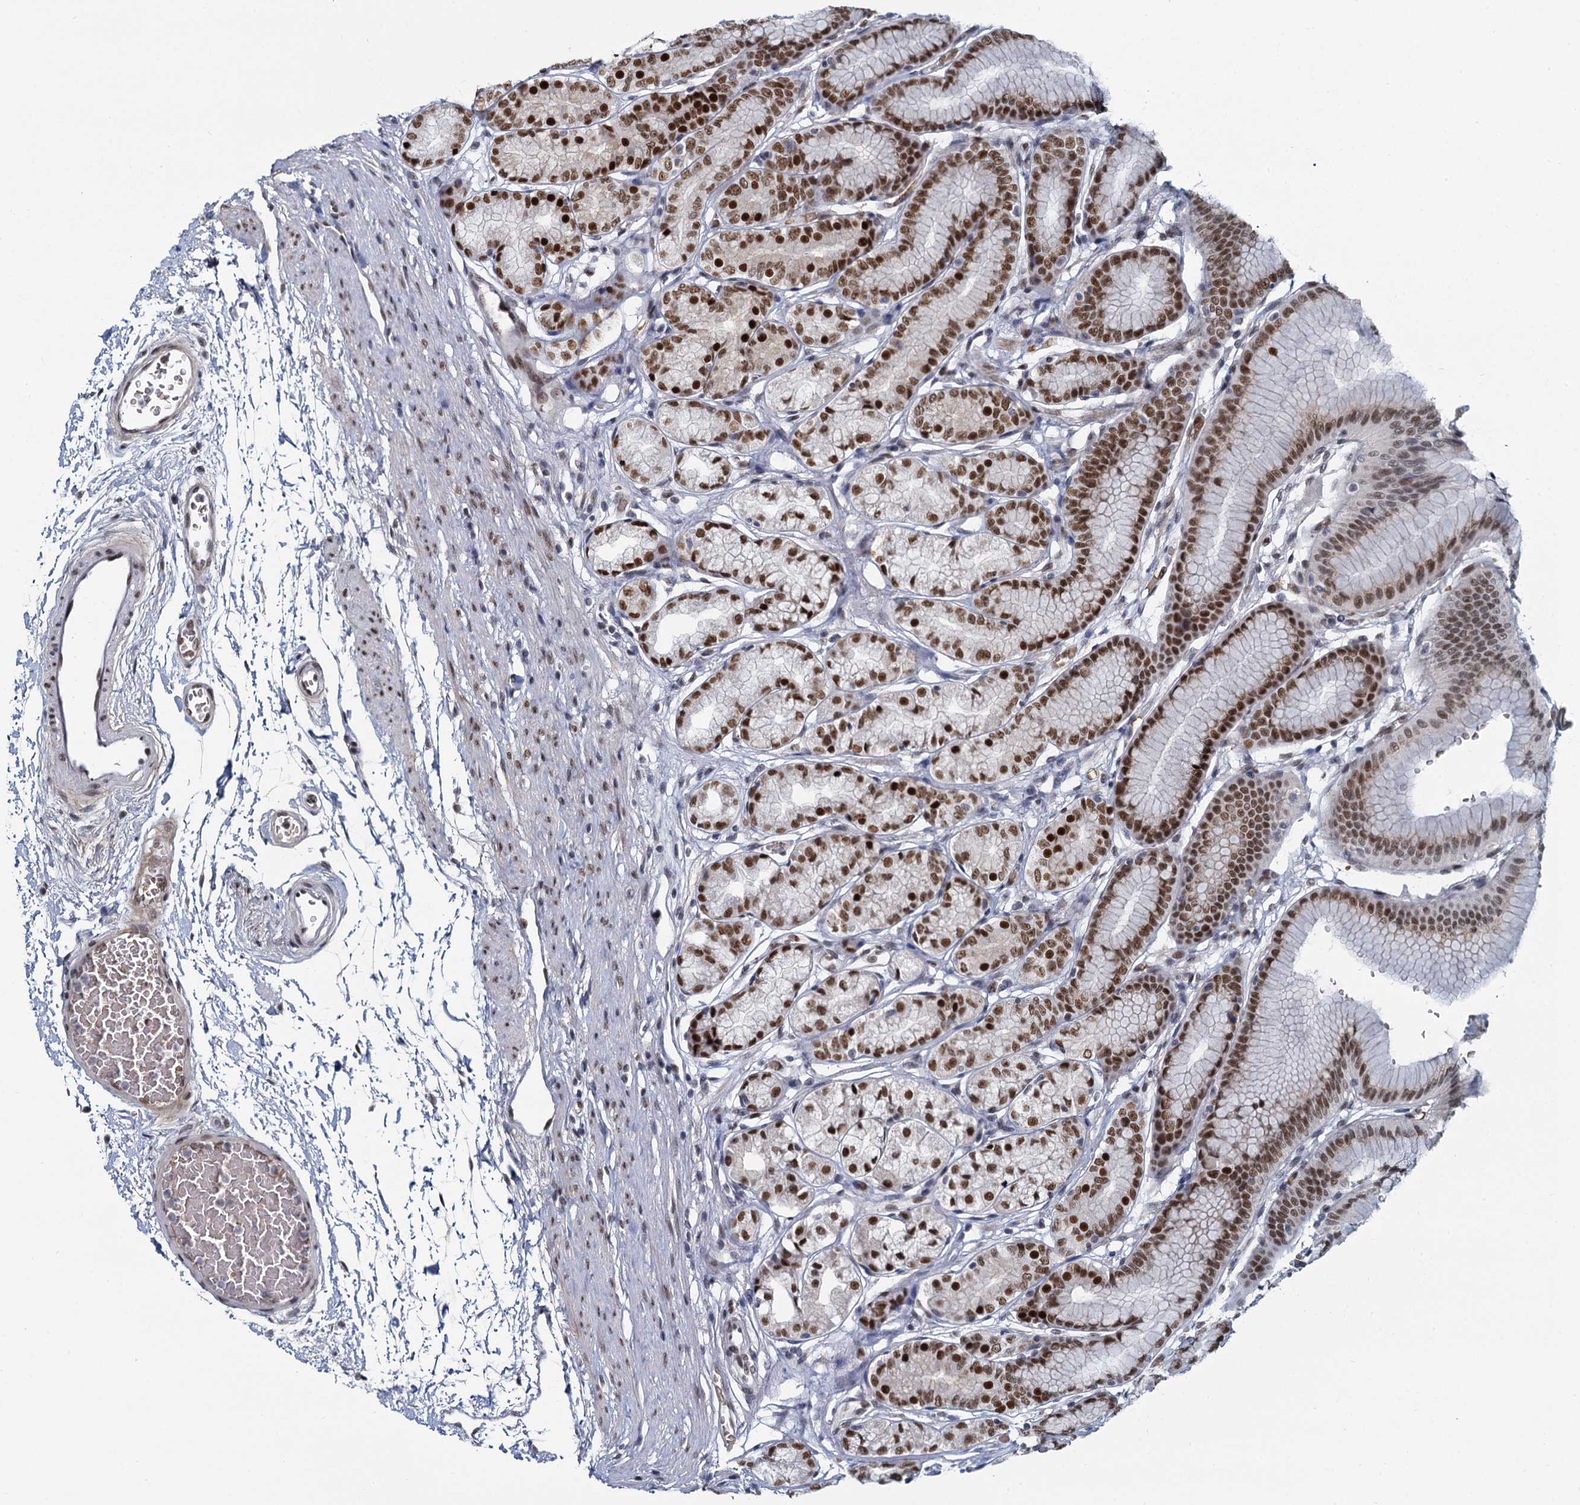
{"staining": {"intensity": "strong", "quantity": ">75%", "location": "nuclear"}, "tissue": "stomach", "cell_type": "Glandular cells", "image_type": "normal", "snomed": [{"axis": "morphology", "description": "Normal tissue, NOS"}, {"axis": "morphology", "description": "Adenocarcinoma, NOS"}, {"axis": "morphology", "description": "Adenocarcinoma, High grade"}, {"axis": "topography", "description": "Stomach, upper"}, {"axis": "topography", "description": "Stomach"}], "caption": "Benign stomach was stained to show a protein in brown. There is high levels of strong nuclear staining in about >75% of glandular cells. The protein of interest is shown in brown color, while the nuclei are stained blue.", "gene": "RPRD1A", "patient": {"sex": "female", "age": 65}}